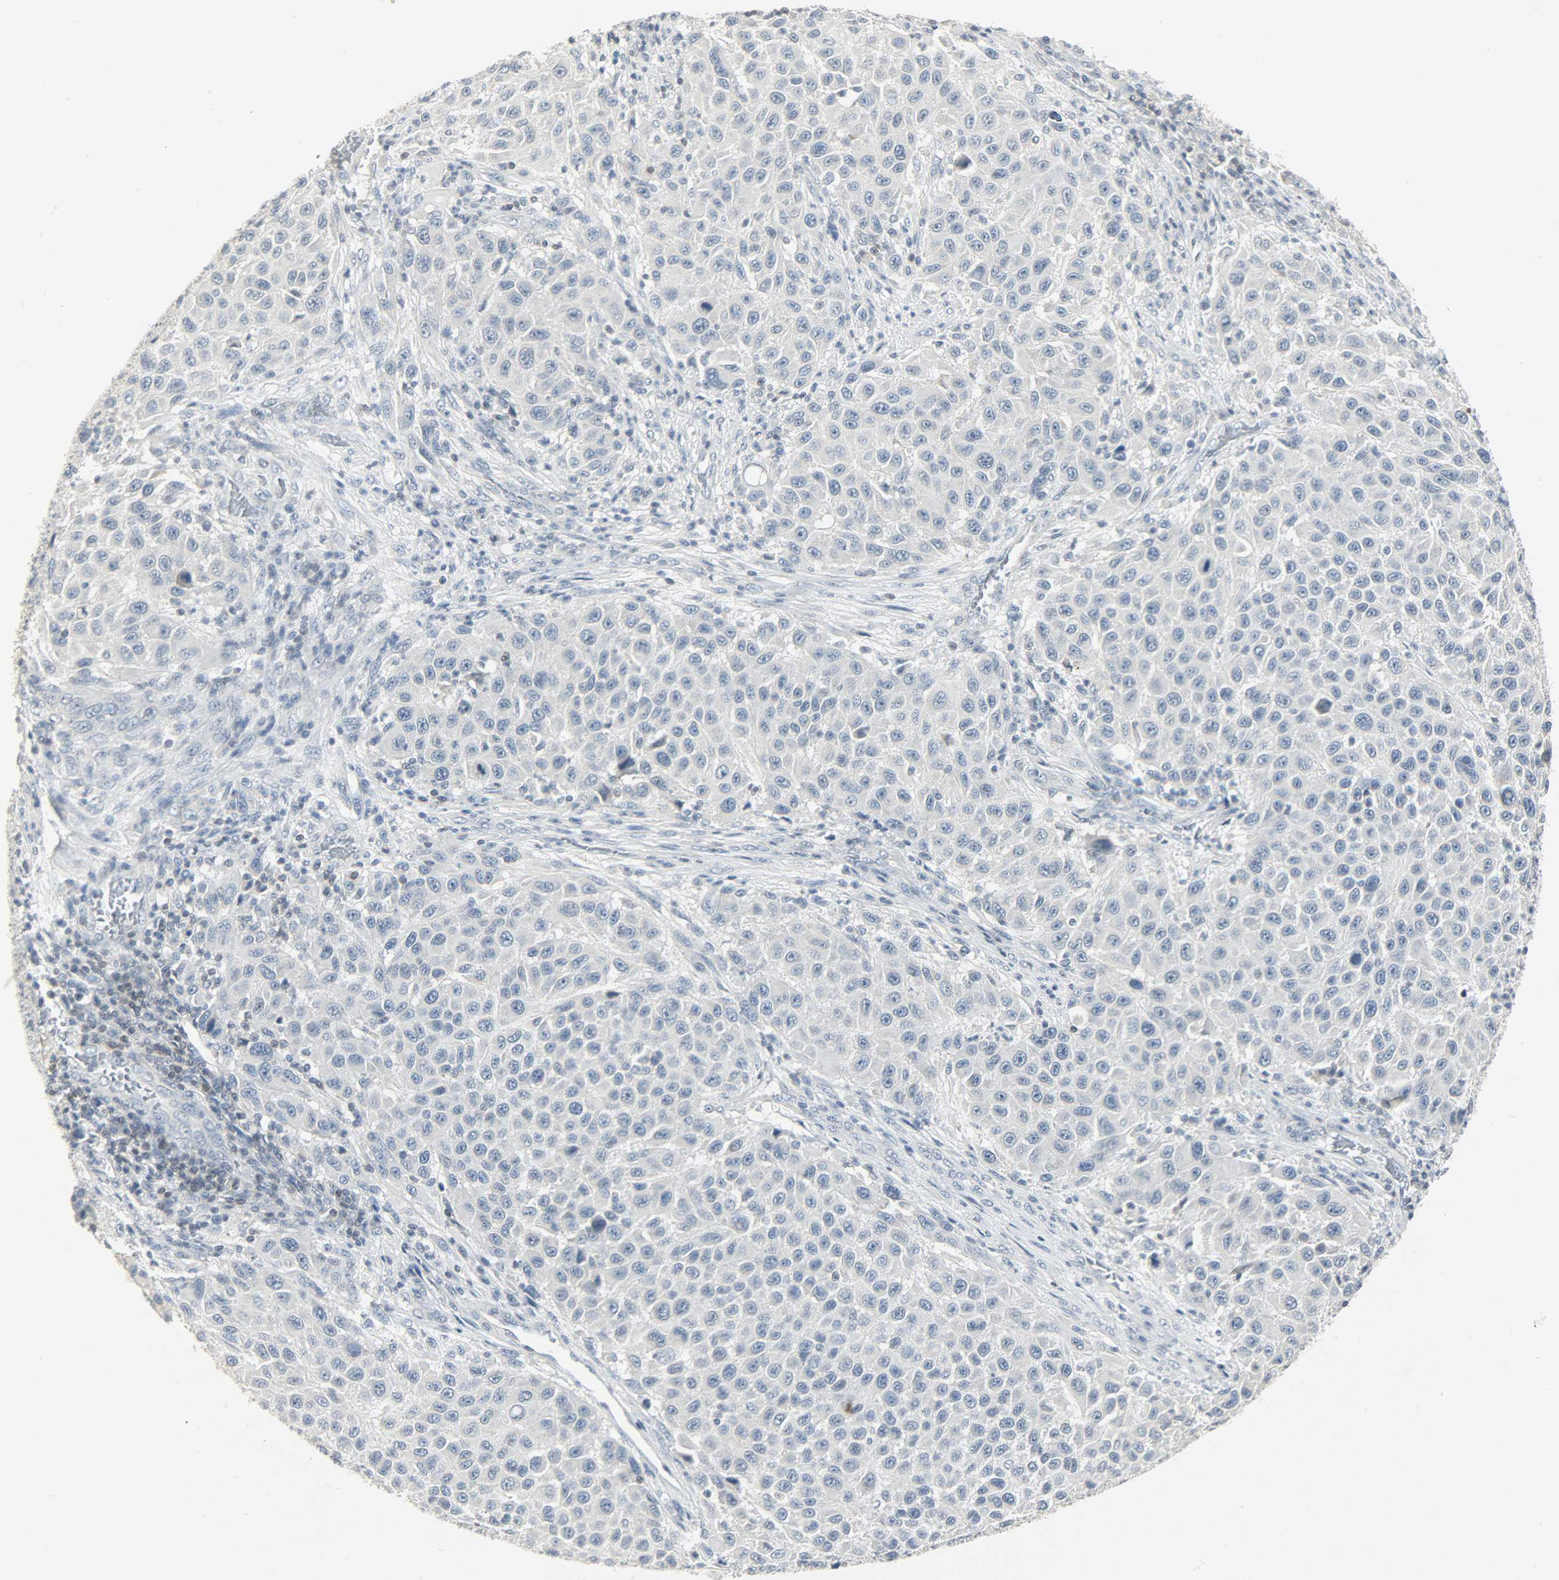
{"staining": {"intensity": "negative", "quantity": "none", "location": "none"}, "tissue": "melanoma", "cell_type": "Tumor cells", "image_type": "cancer", "snomed": [{"axis": "morphology", "description": "Malignant melanoma, Metastatic site"}, {"axis": "topography", "description": "Lymph node"}], "caption": "Immunohistochemistry (IHC) histopathology image of malignant melanoma (metastatic site) stained for a protein (brown), which reveals no expression in tumor cells. The staining is performed using DAB brown chromogen with nuclei counter-stained in using hematoxylin.", "gene": "CAMK4", "patient": {"sex": "male", "age": 61}}